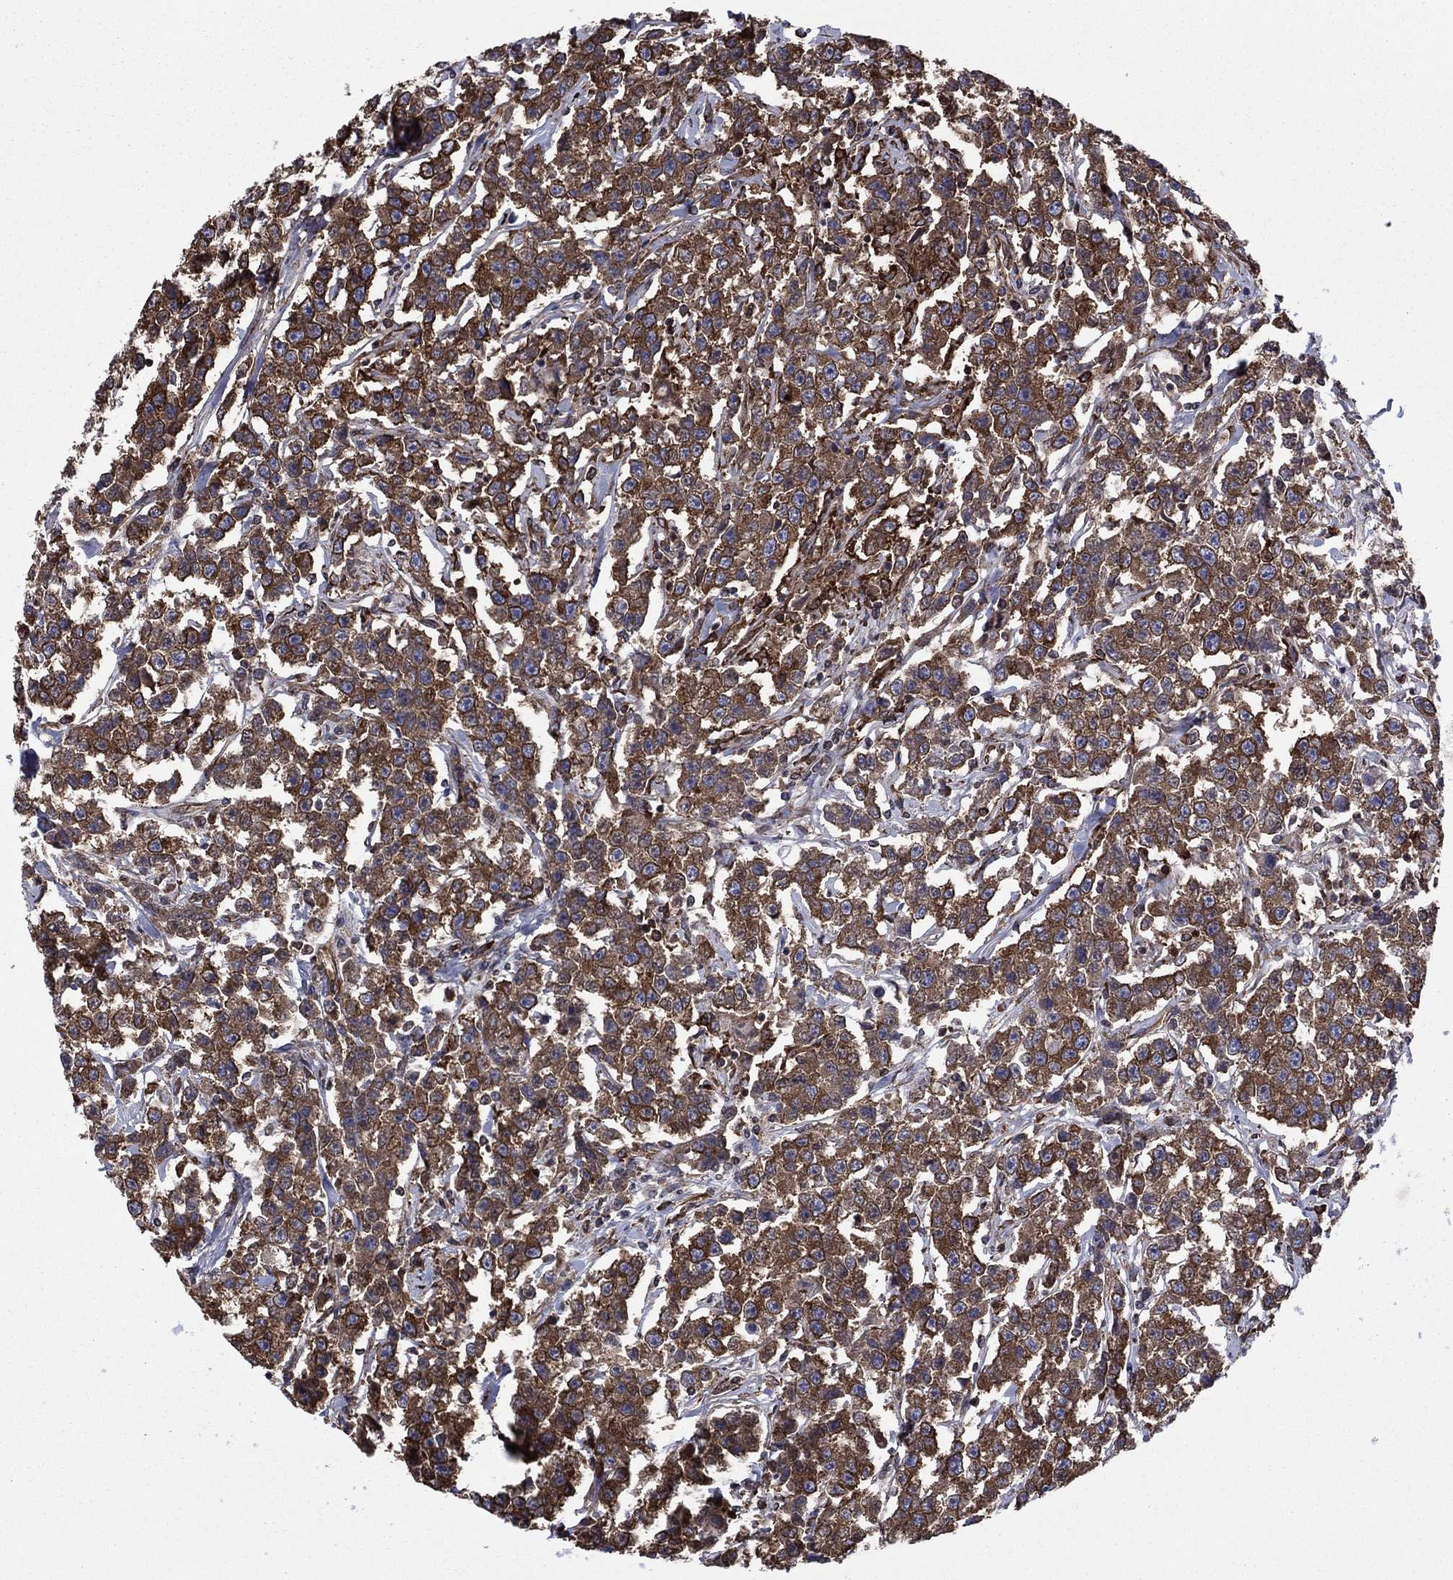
{"staining": {"intensity": "strong", "quantity": ">75%", "location": "cytoplasmic/membranous"}, "tissue": "testis cancer", "cell_type": "Tumor cells", "image_type": "cancer", "snomed": [{"axis": "morphology", "description": "Seminoma, NOS"}, {"axis": "topography", "description": "Testis"}], "caption": "Testis seminoma stained with DAB IHC exhibits high levels of strong cytoplasmic/membranous expression in about >75% of tumor cells.", "gene": "YBX1", "patient": {"sex": "male", "age": 59}}